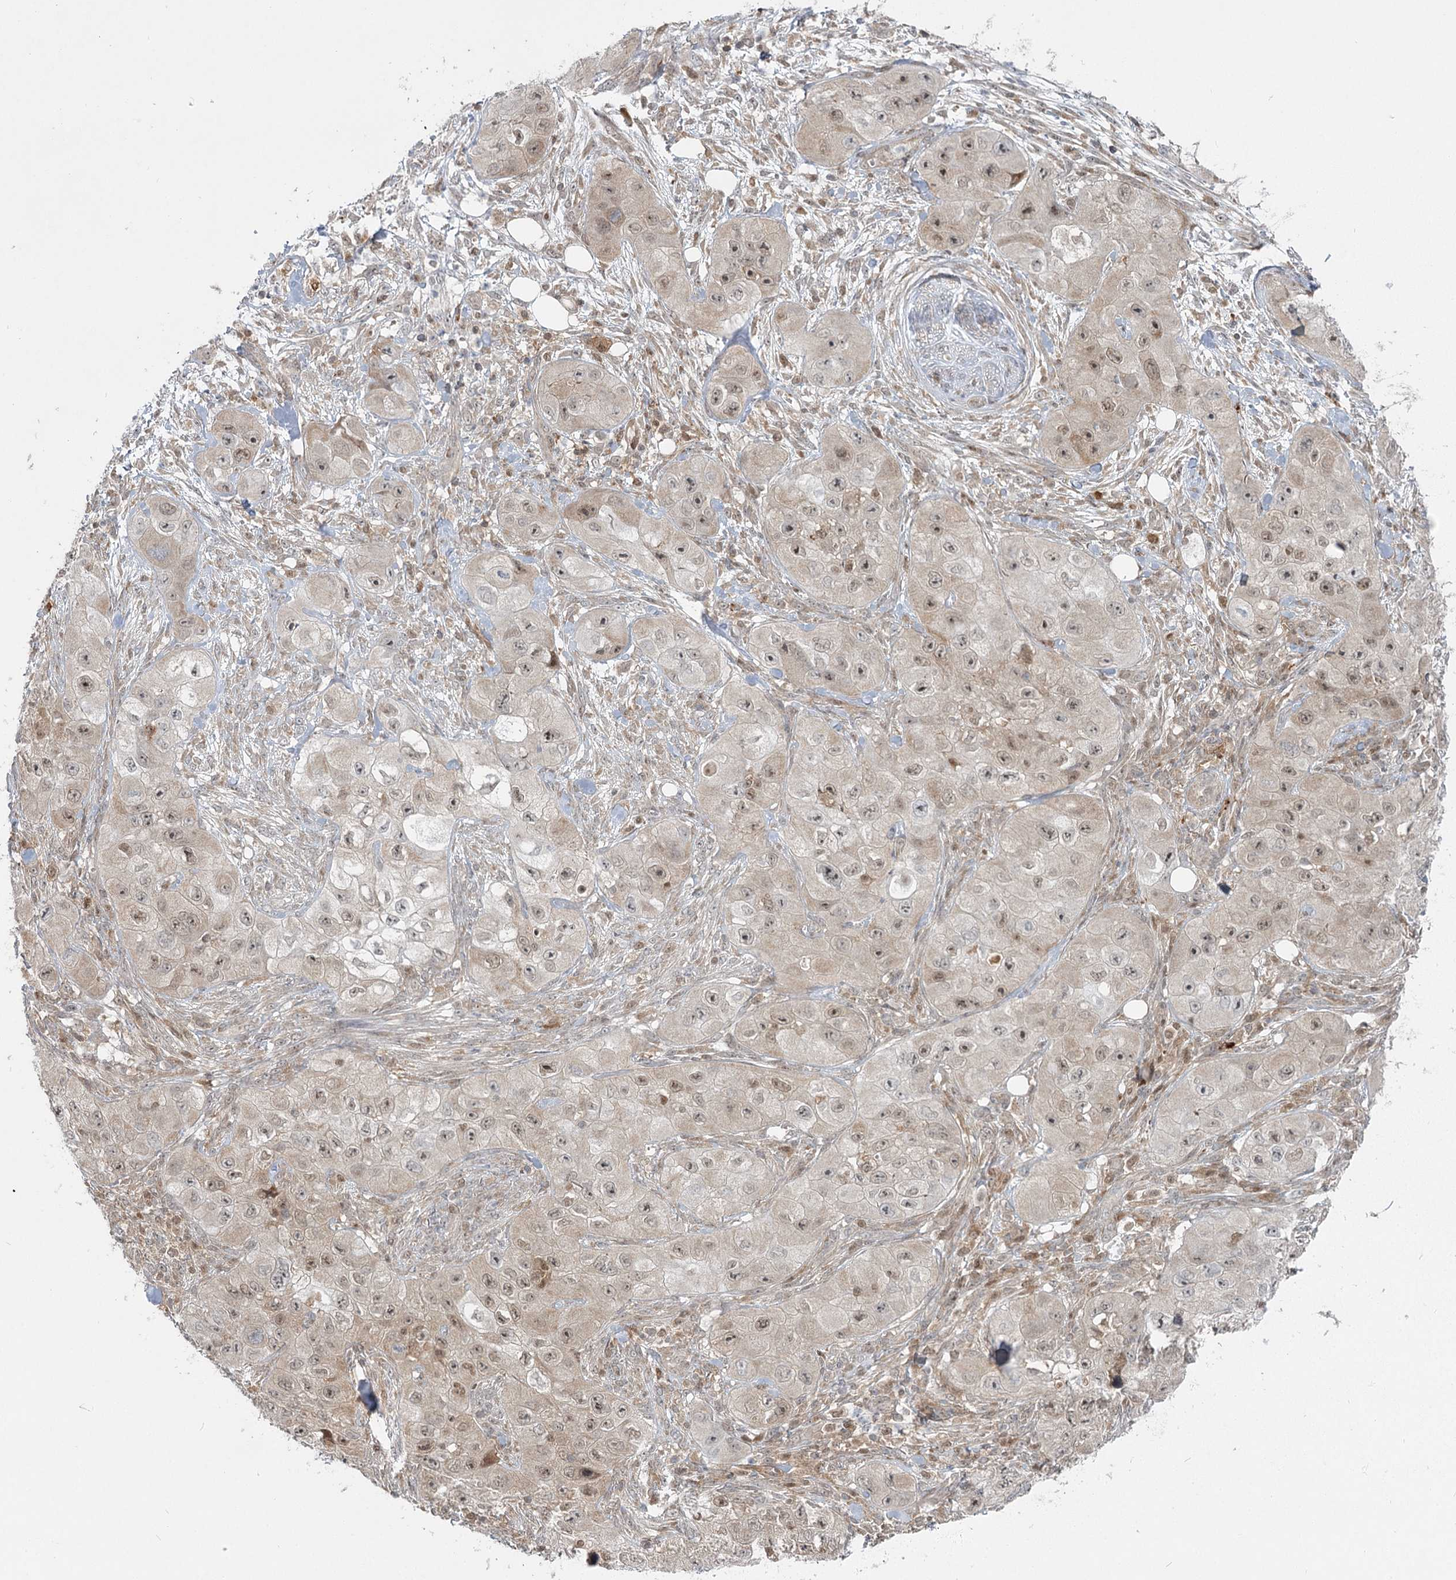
{"staining": {"intensity": "weak", "quantity": ">75%", "location": "nuclear"}, "tissue": "skin cancer", "cell_type": "Tumor cells", "image_type": "cancer", "snomed": [{"axis": "morphology", "description": "Squamous cell carcinoma, NOS"}, {"axis": "topography", "description": "Skin"}, {"axis": "topography", "description": "Subcutis"}], "caption": "Skin cancer stained with a protein marker exhibits weak staining in tumor cells.", "gene": "THNSL1", "patient": {"sex": "male", "age": 73}}